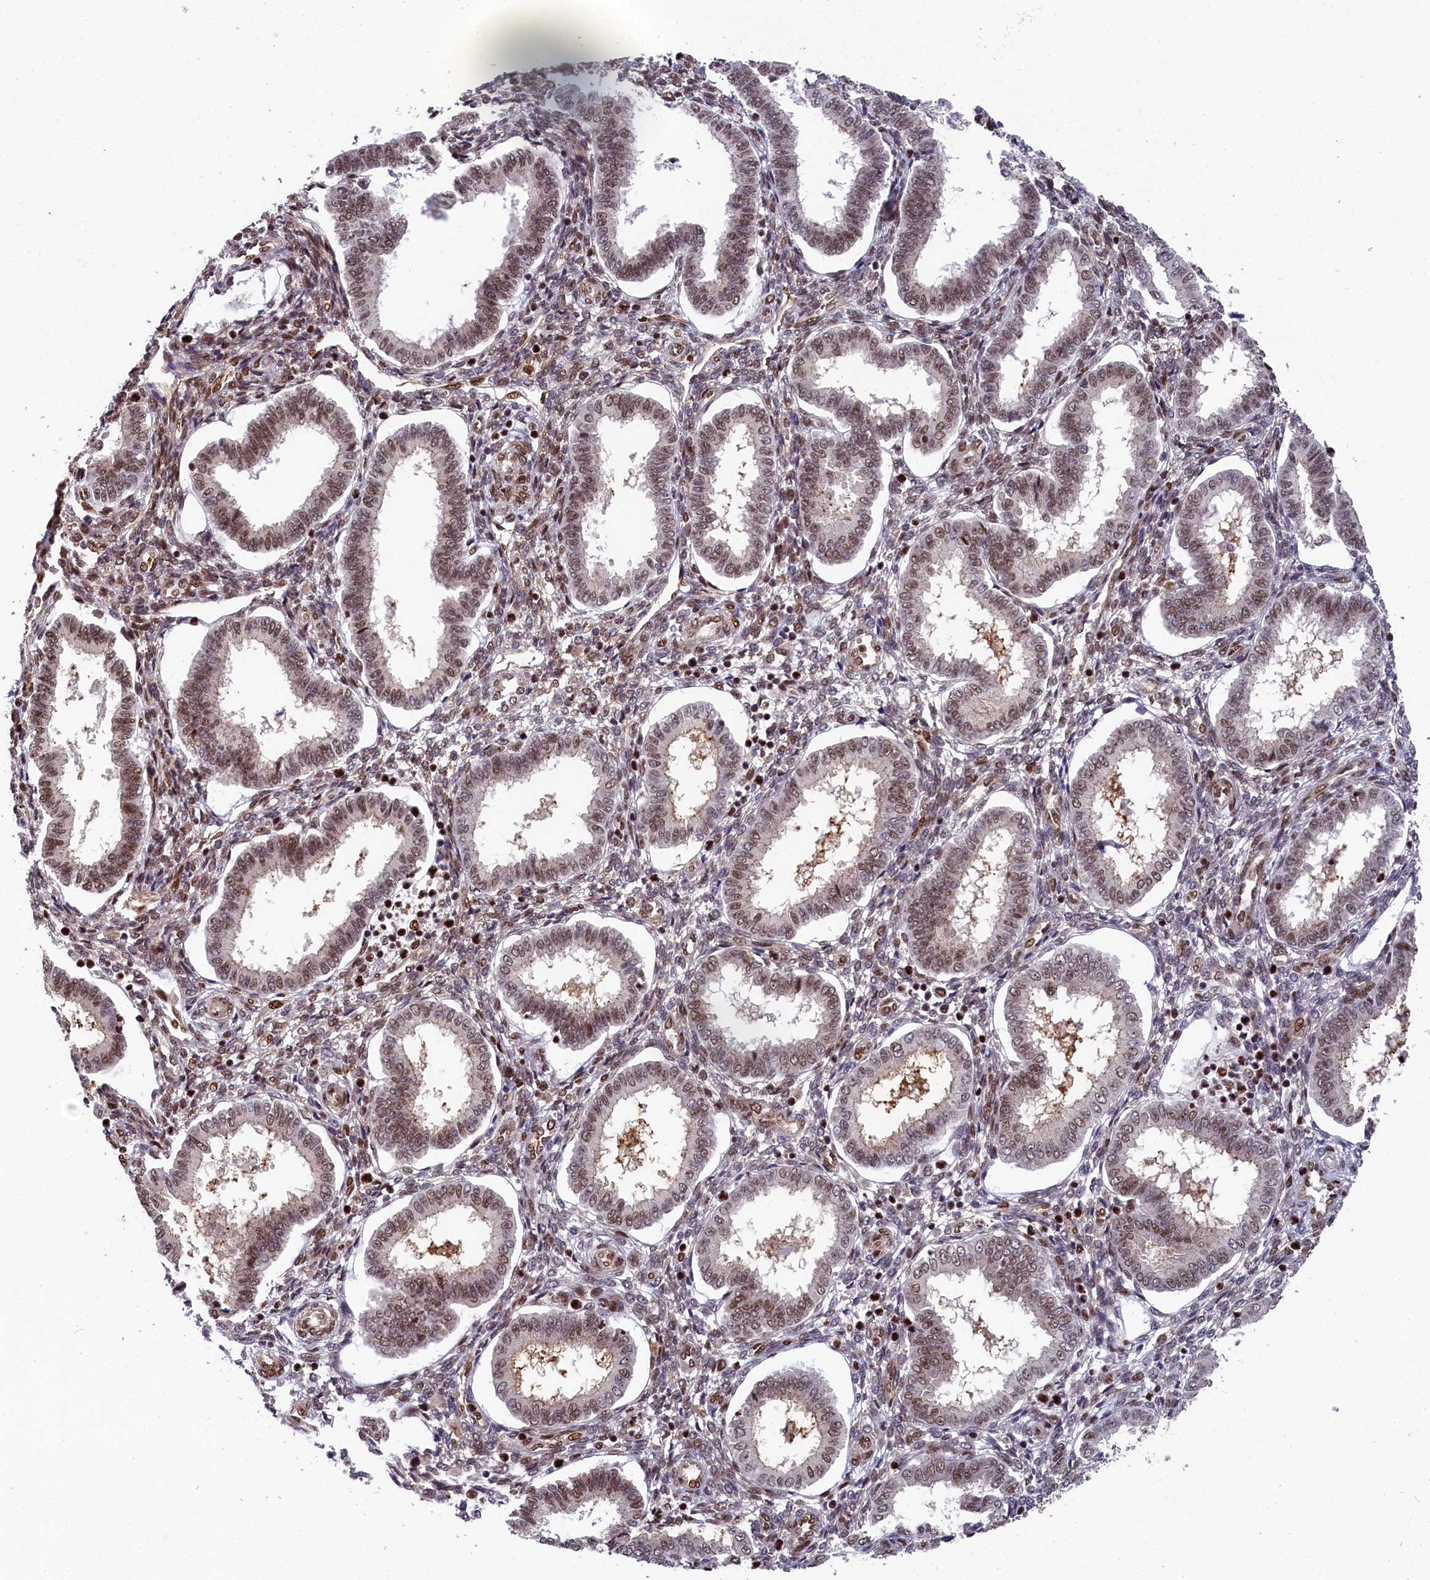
{"staining": {"intensity": "strong", "quantity": "25%-75%", "location": "nuclear"}, "tissue": "endometrium", "cell_type": "Cells in endometrial stroma", "image_type": "normal", "snomed": [{"axis": "morphology", "description": "Normal tissue, NOS"}, {"axis": "topography", "description": "Endometrium"}], "caption": "This image shows normal endometrium stained with immunohistochemistry (IHC) to label a protein in brown. The nuclear of cells in endometrial stroma show strong positivity for the protein. Nuclei are counter-stained blue.", "gene": "ADIG", "patient": {"sex": "female", "age": 24}}